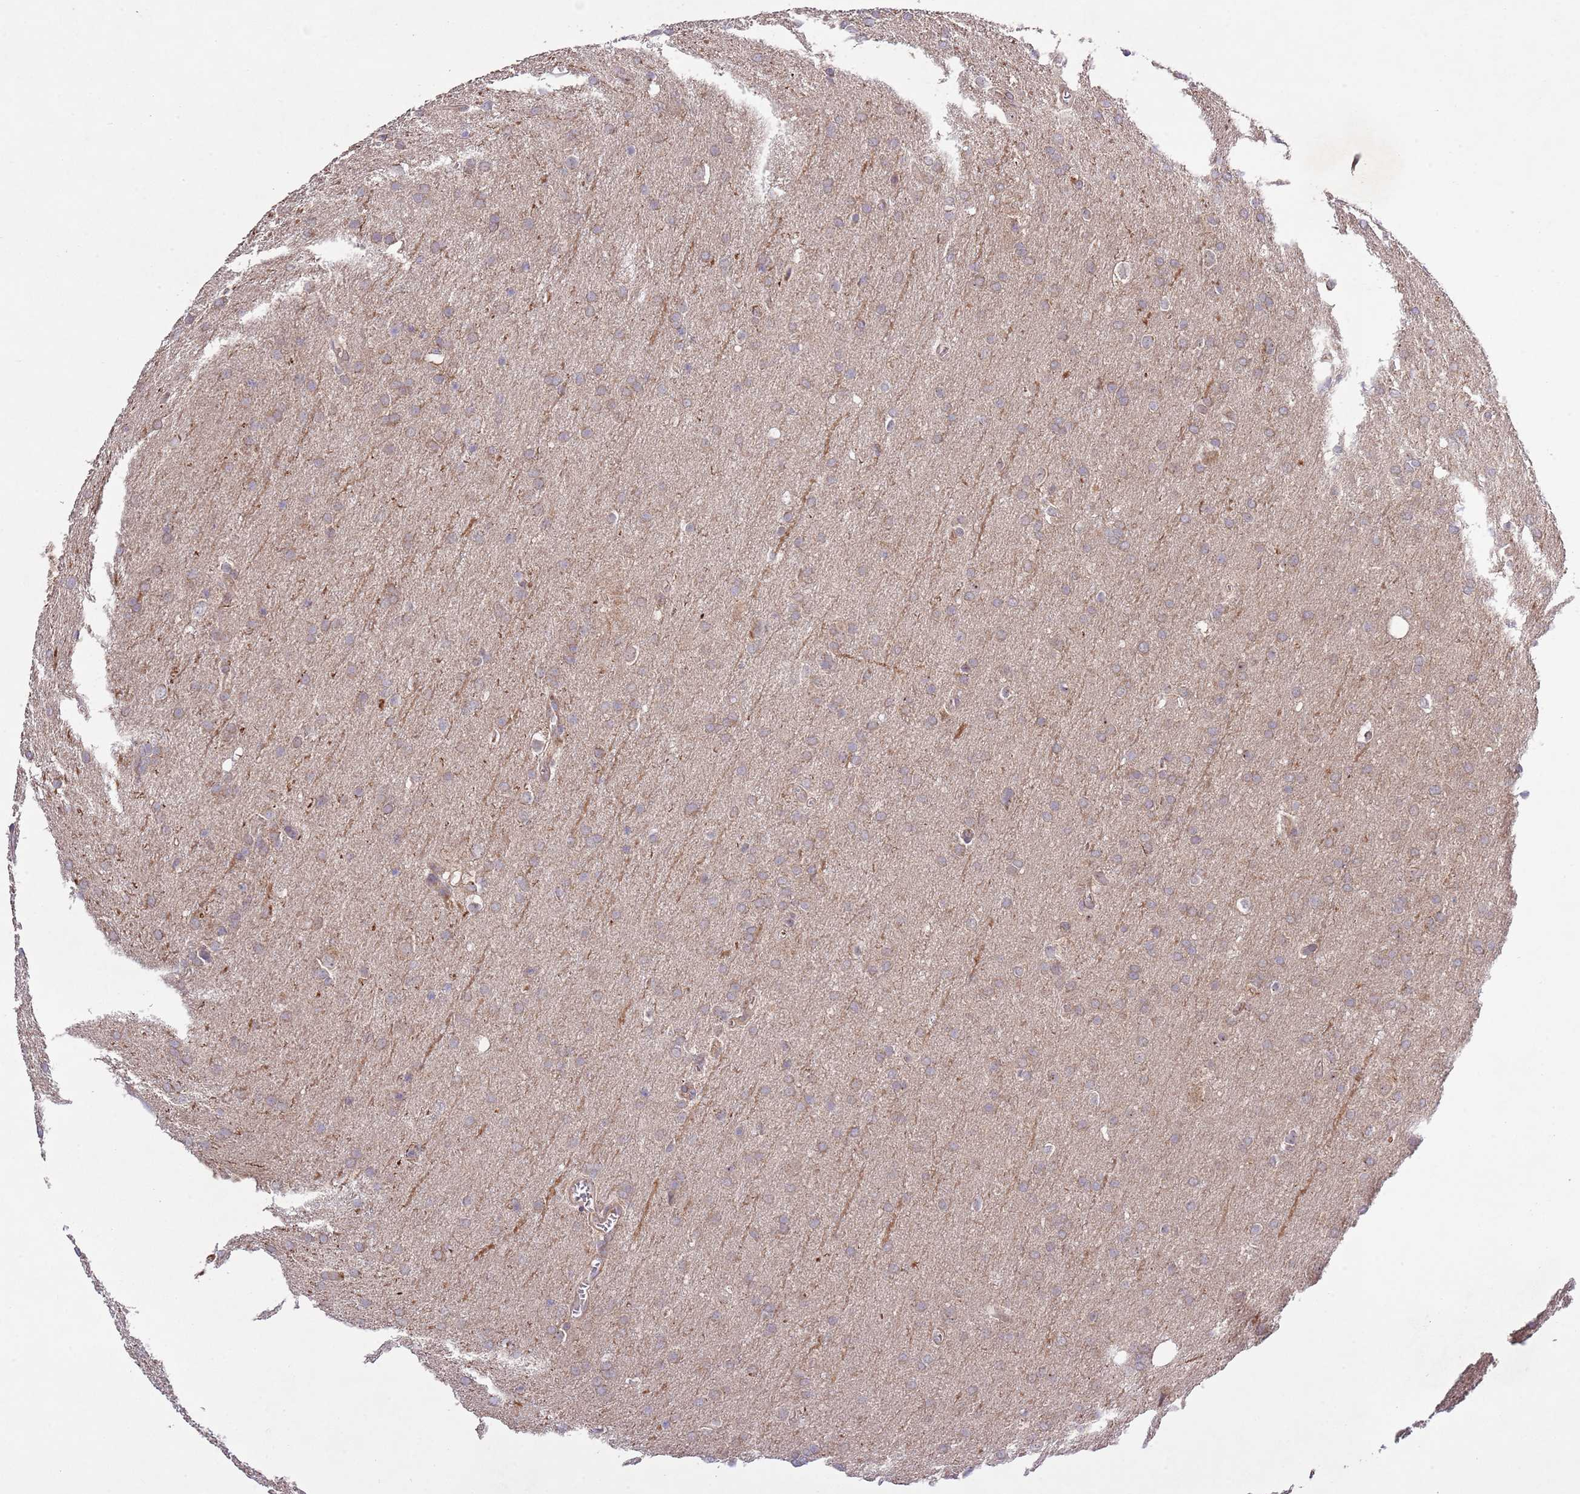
{"staining": {"intensity": "weak", "quantity": "25%-75%", "location": "cytoplasmic/membranous"}, "tissue": "glioma", "cell_type": "Tumor cells", "image_type": "cancer", "snomed": [{"axis": "morphology", "description": "Glioma, malignant, Low grade"}, {"axis": "topography", "description": "Brain"}], "caption": "Glioma stained with immunohistochemistry exhibits weak cytoplasmic/membranous expression in about 25%-75% of tumor cells.", "gene": "MFNG", "patient": {"sex": "female", "age": 32}}